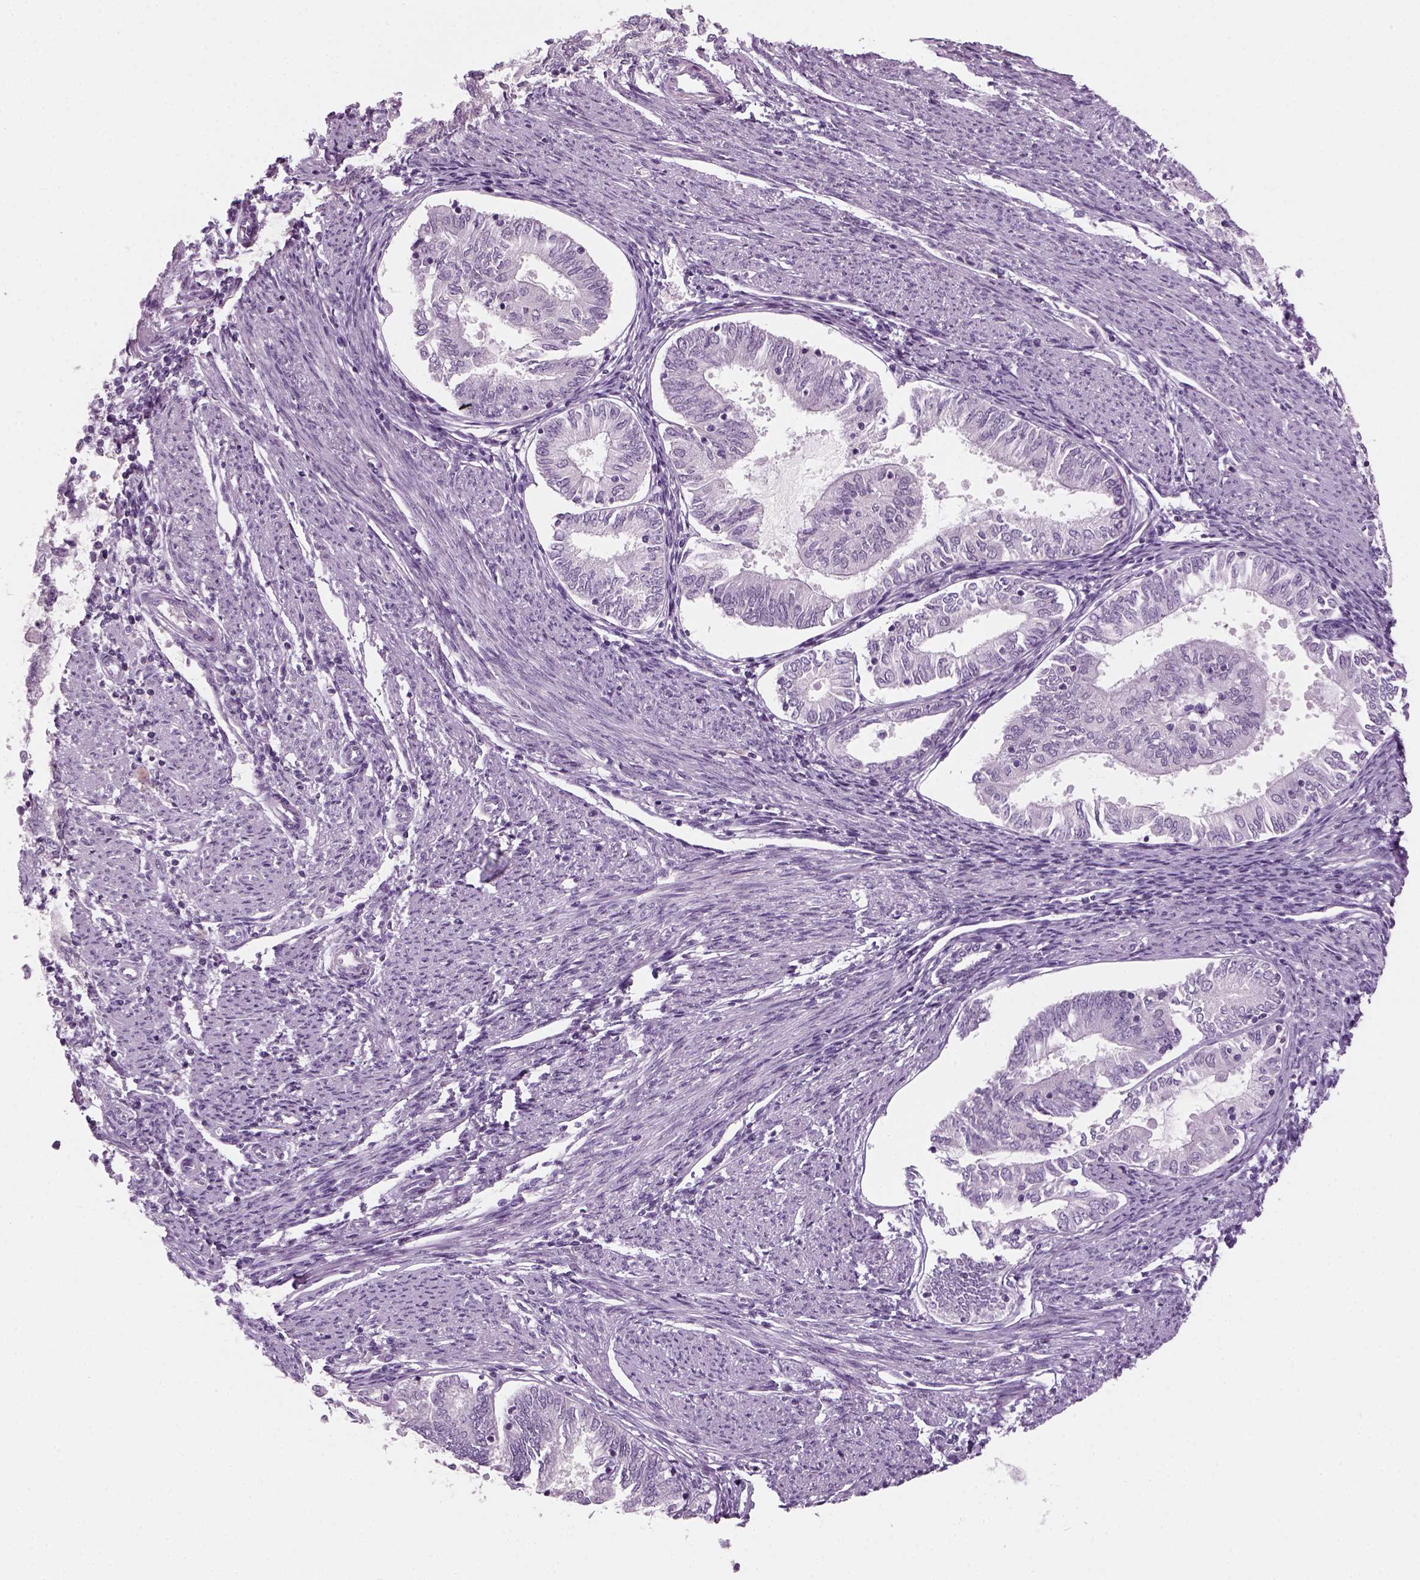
{"staining": {"intensity": "negative", "quantity": "none", "location": "none"}, "tissue": "endometrial cancer", "cell_type": "Tumor cells", "image_type": "cancer", "snomed": [{"axis": "morphology", "description": "Adenocarcinoma, NOS"}, {"axis": "topography", "description": "Endometrium"}], "caption": "This is an immunohistochemistry image of endometrial adenocarcinoma. There is no staining in tumor cells.", "gene": "KRT75", "patient": {"sex": "female", "age": 79}}